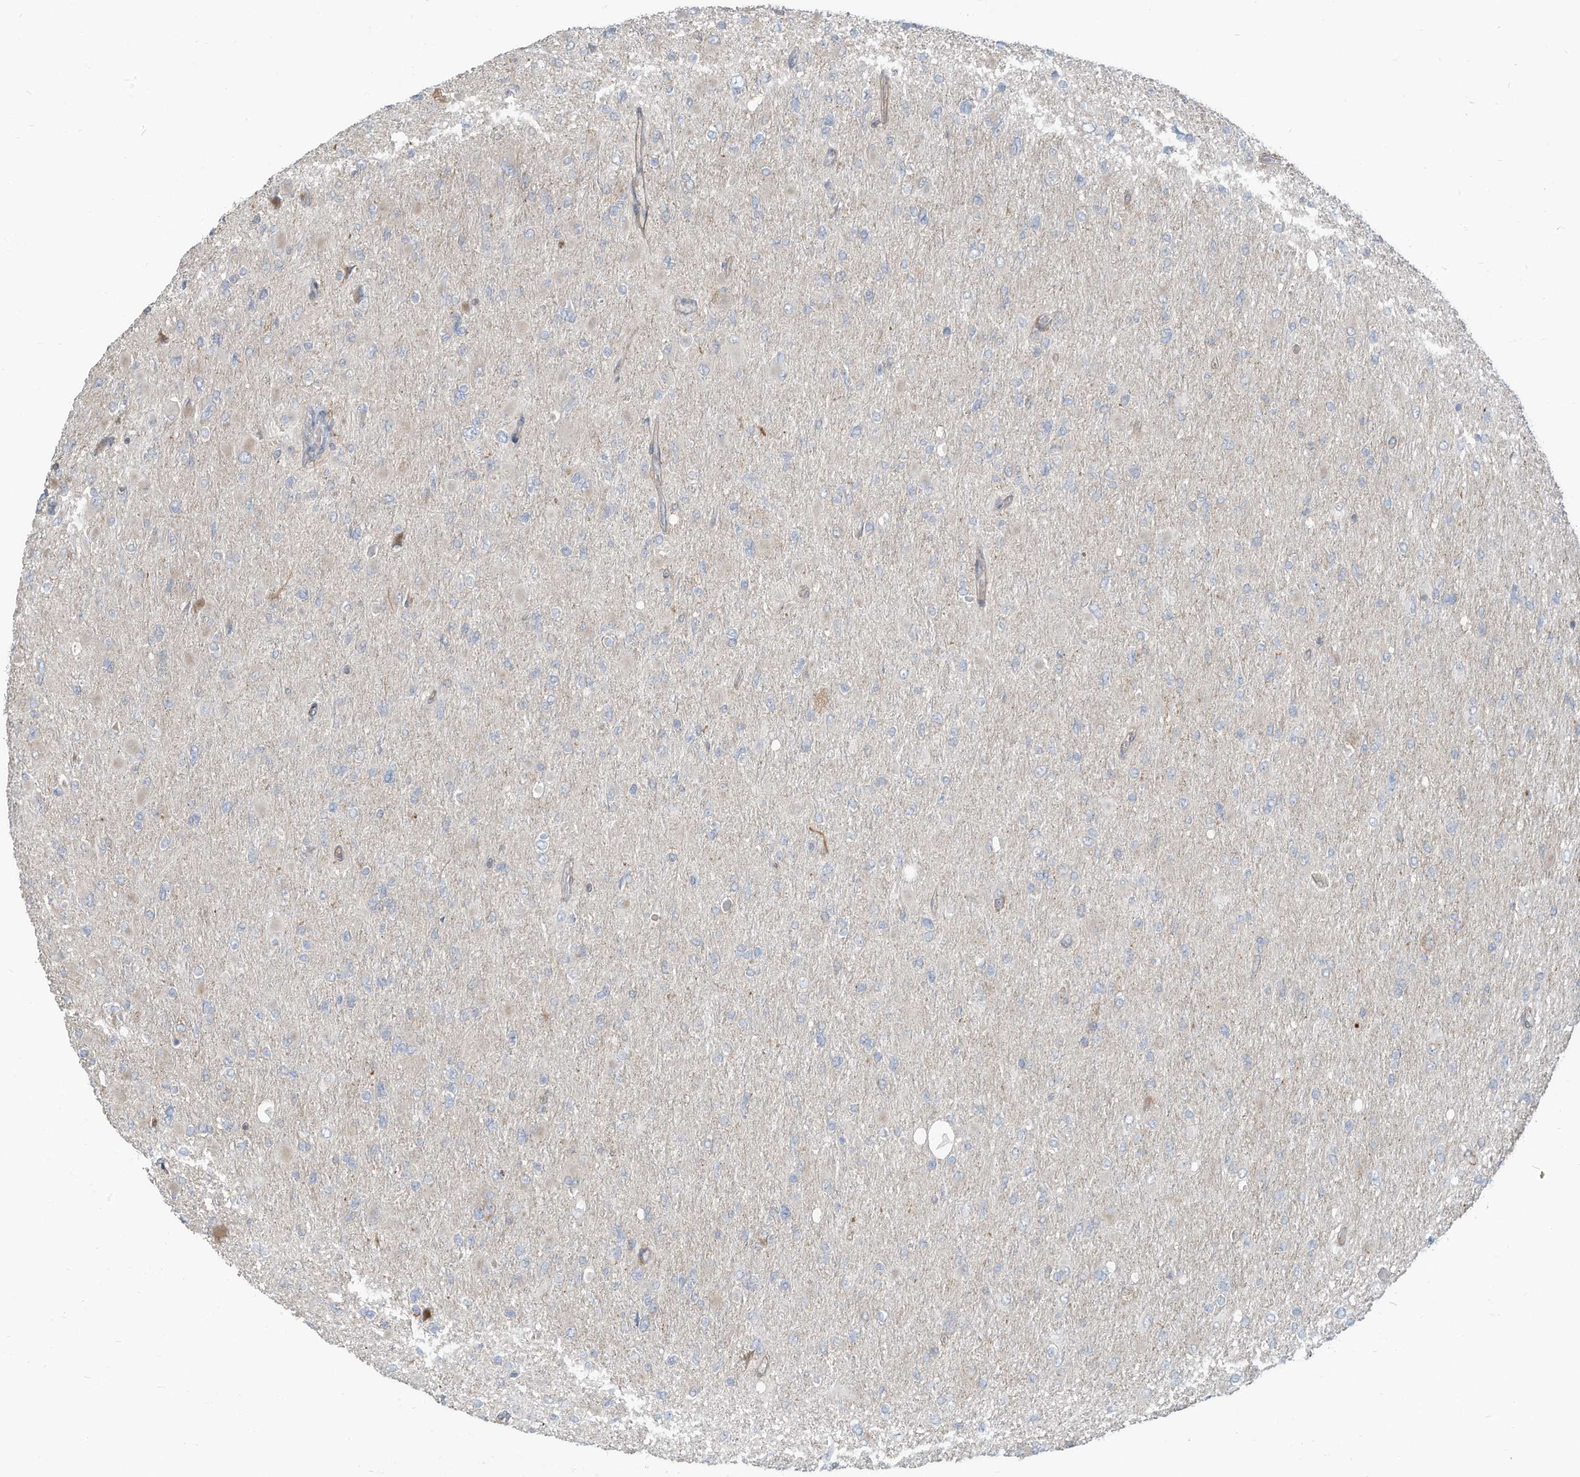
{"staining": {"intensity": "negative", "quantity": "none", "location": "none"}, "tissue": "glioma", "cell_type": "Tumor cells", "image_type": "cancer", "snomed": [{"axis": "morphology", "description": "Glioma, malignant, High grade"}, {"axis": "topography", "description": "Cerebral cortex"}], "caption": "IHC photomicrograph of human glioma stained for a protein (brown), which reveals no expression in tumor cells. (Immunohistochemistry (ihc), brightfield microscopy, high magnification).", "gene": "DZIP3", "patient": {"sex": "female", "age": 36}}